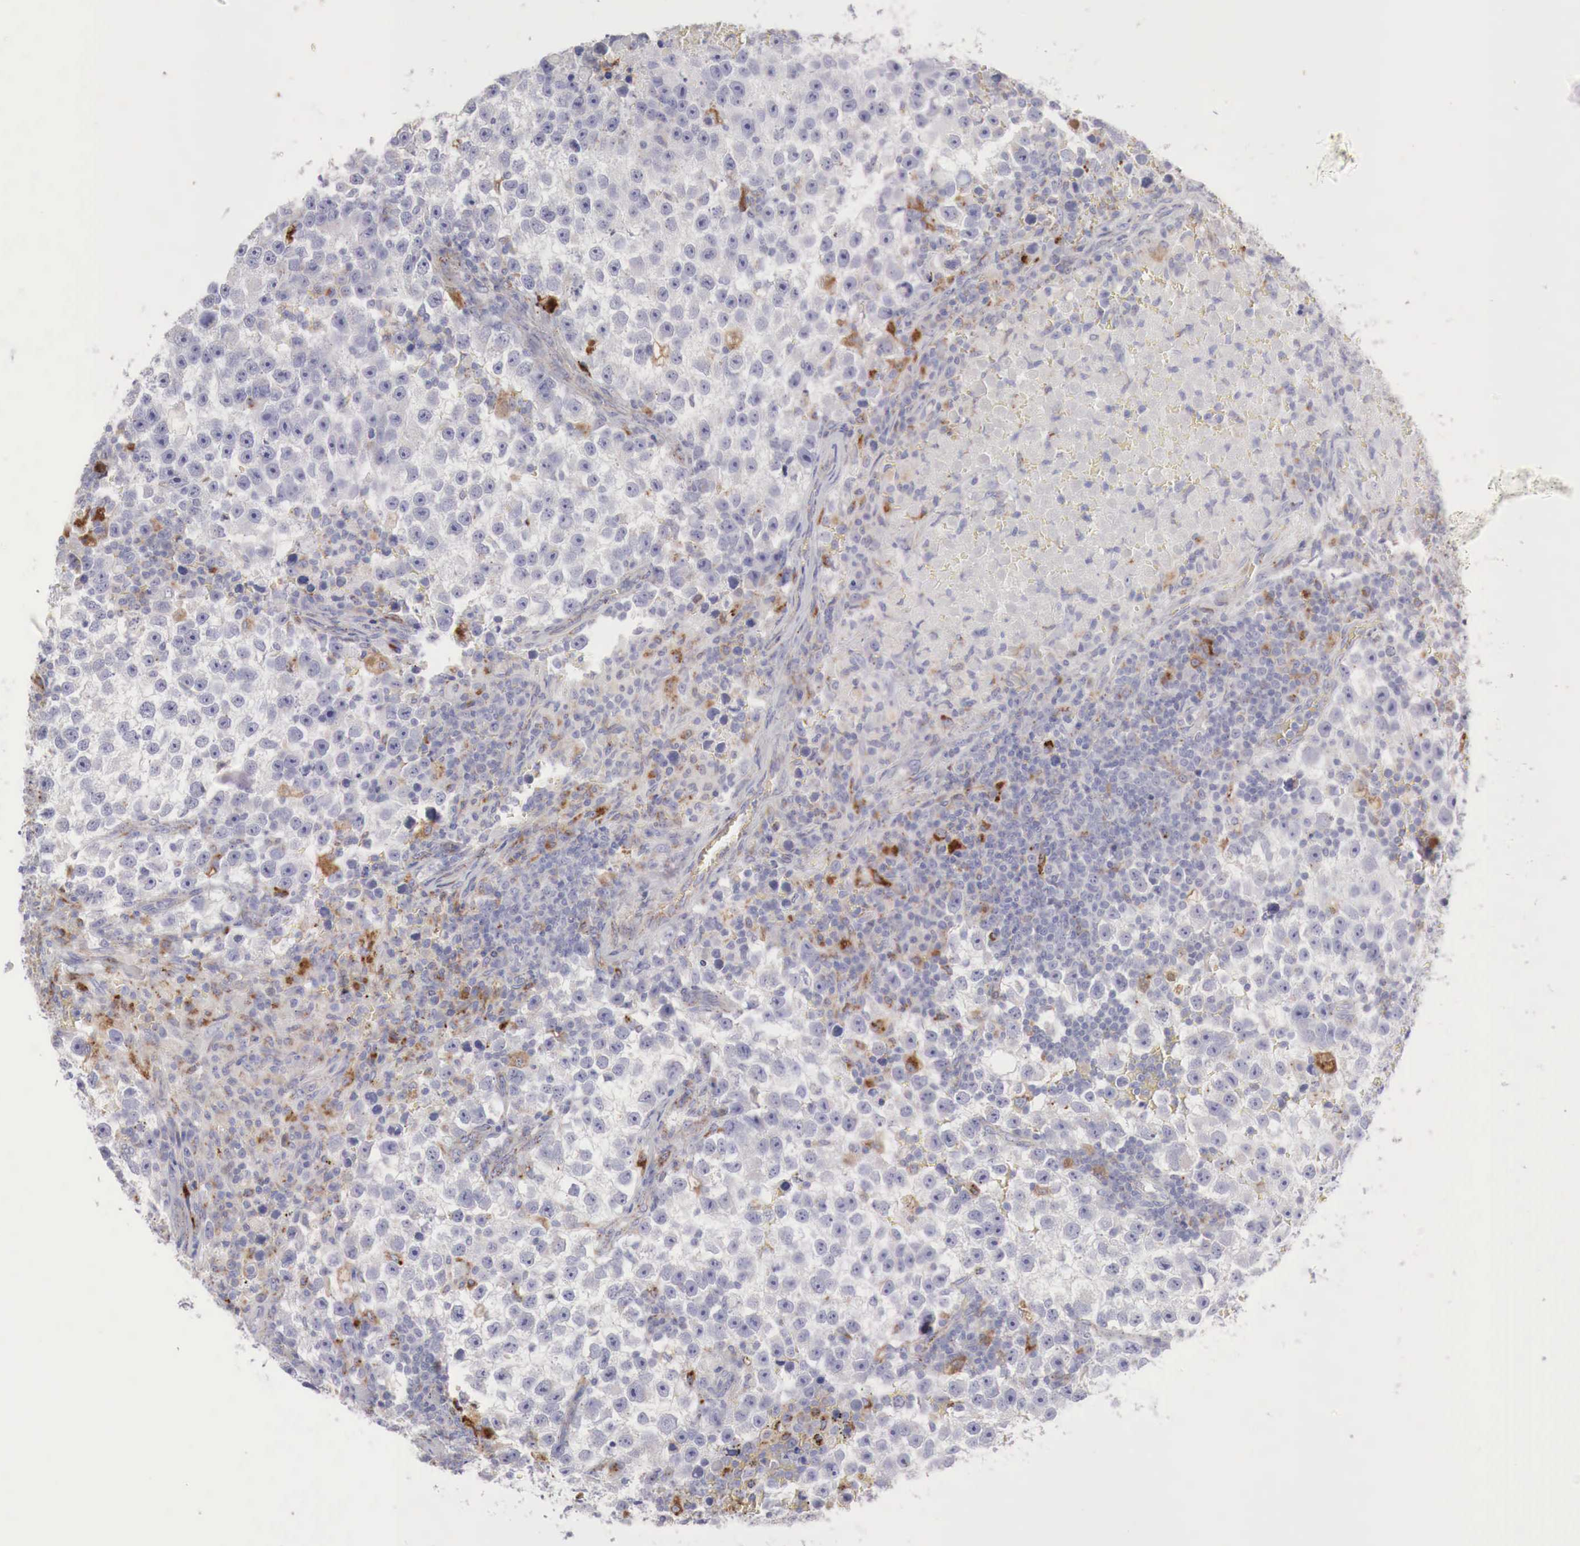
{"staining": {"intensity": "weak", "quantity": "<25%", "location": "cytoplasmic/membranous"}, "tissue": "testis cancer", "cell_type": "Tumor cells", "image_type": "cancer", "snomed": [{"axis": "morphology", "description": "Seminoma, NOS"}, {"axis": "topography", "description": "Testis"}], "caption": "Tumor cells are negative for brown protein staining in testis cancer (seminoma).", "gene": "GLA", "patient": {"sex": "male", "age": 33}}